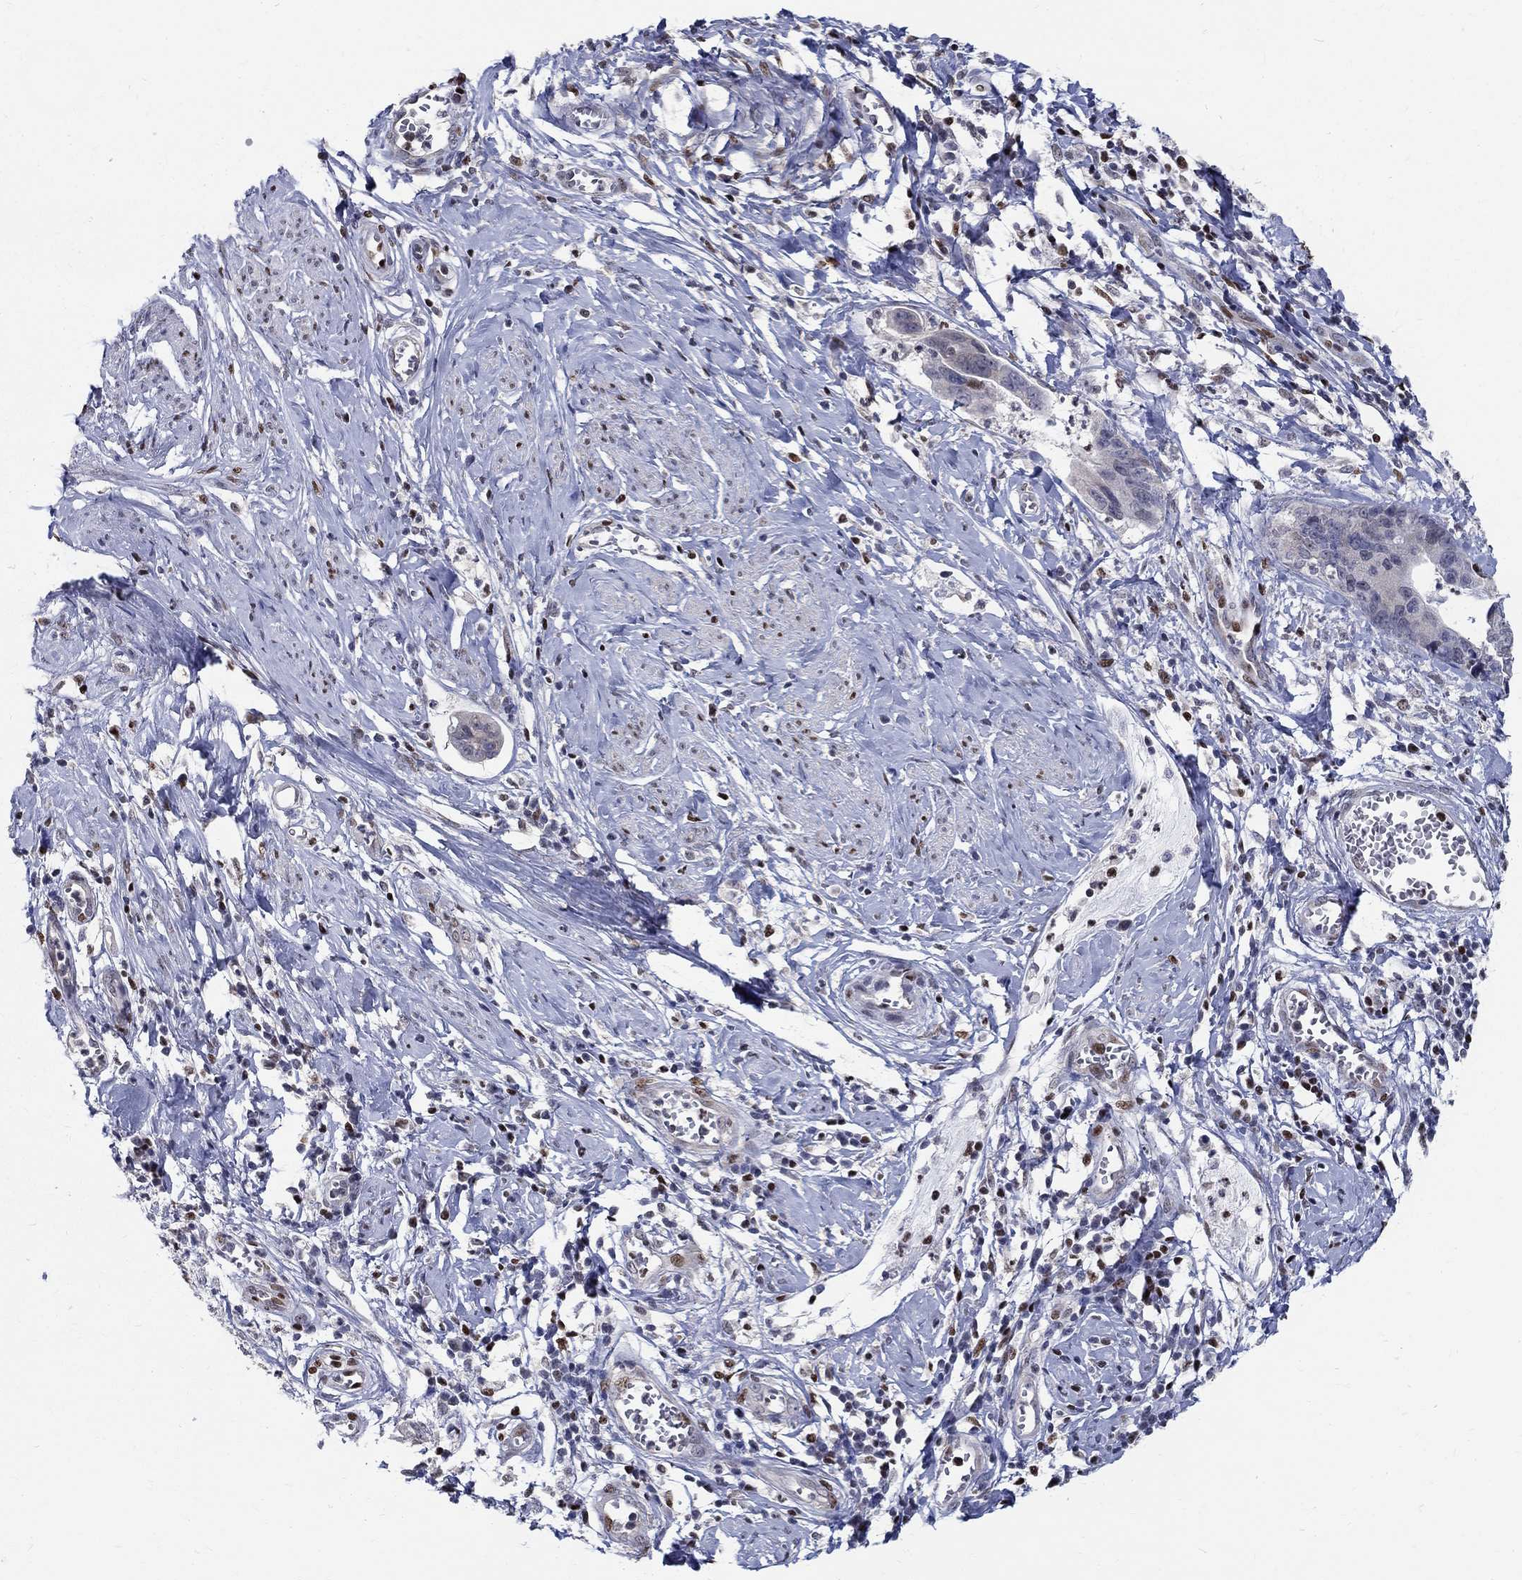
{"staining": {"intensity": "negative", "quantity": "none", "location": "none"}, "tissue": "cervical cancer", "cell_type": "Tumor cells", "image_type": "cancer", "snomed": [{"axis": "morphology", "description": "Adenocarcinoma, NOS"}, {"axis": "topography", "description": "Cervix"}], "caption": "Immunohistochemistry of cervical adenocarcinoma exhibits no expression in tumor cells.", "gene": "FBXO16", "patient": {"sex": "female", "age": 44}}